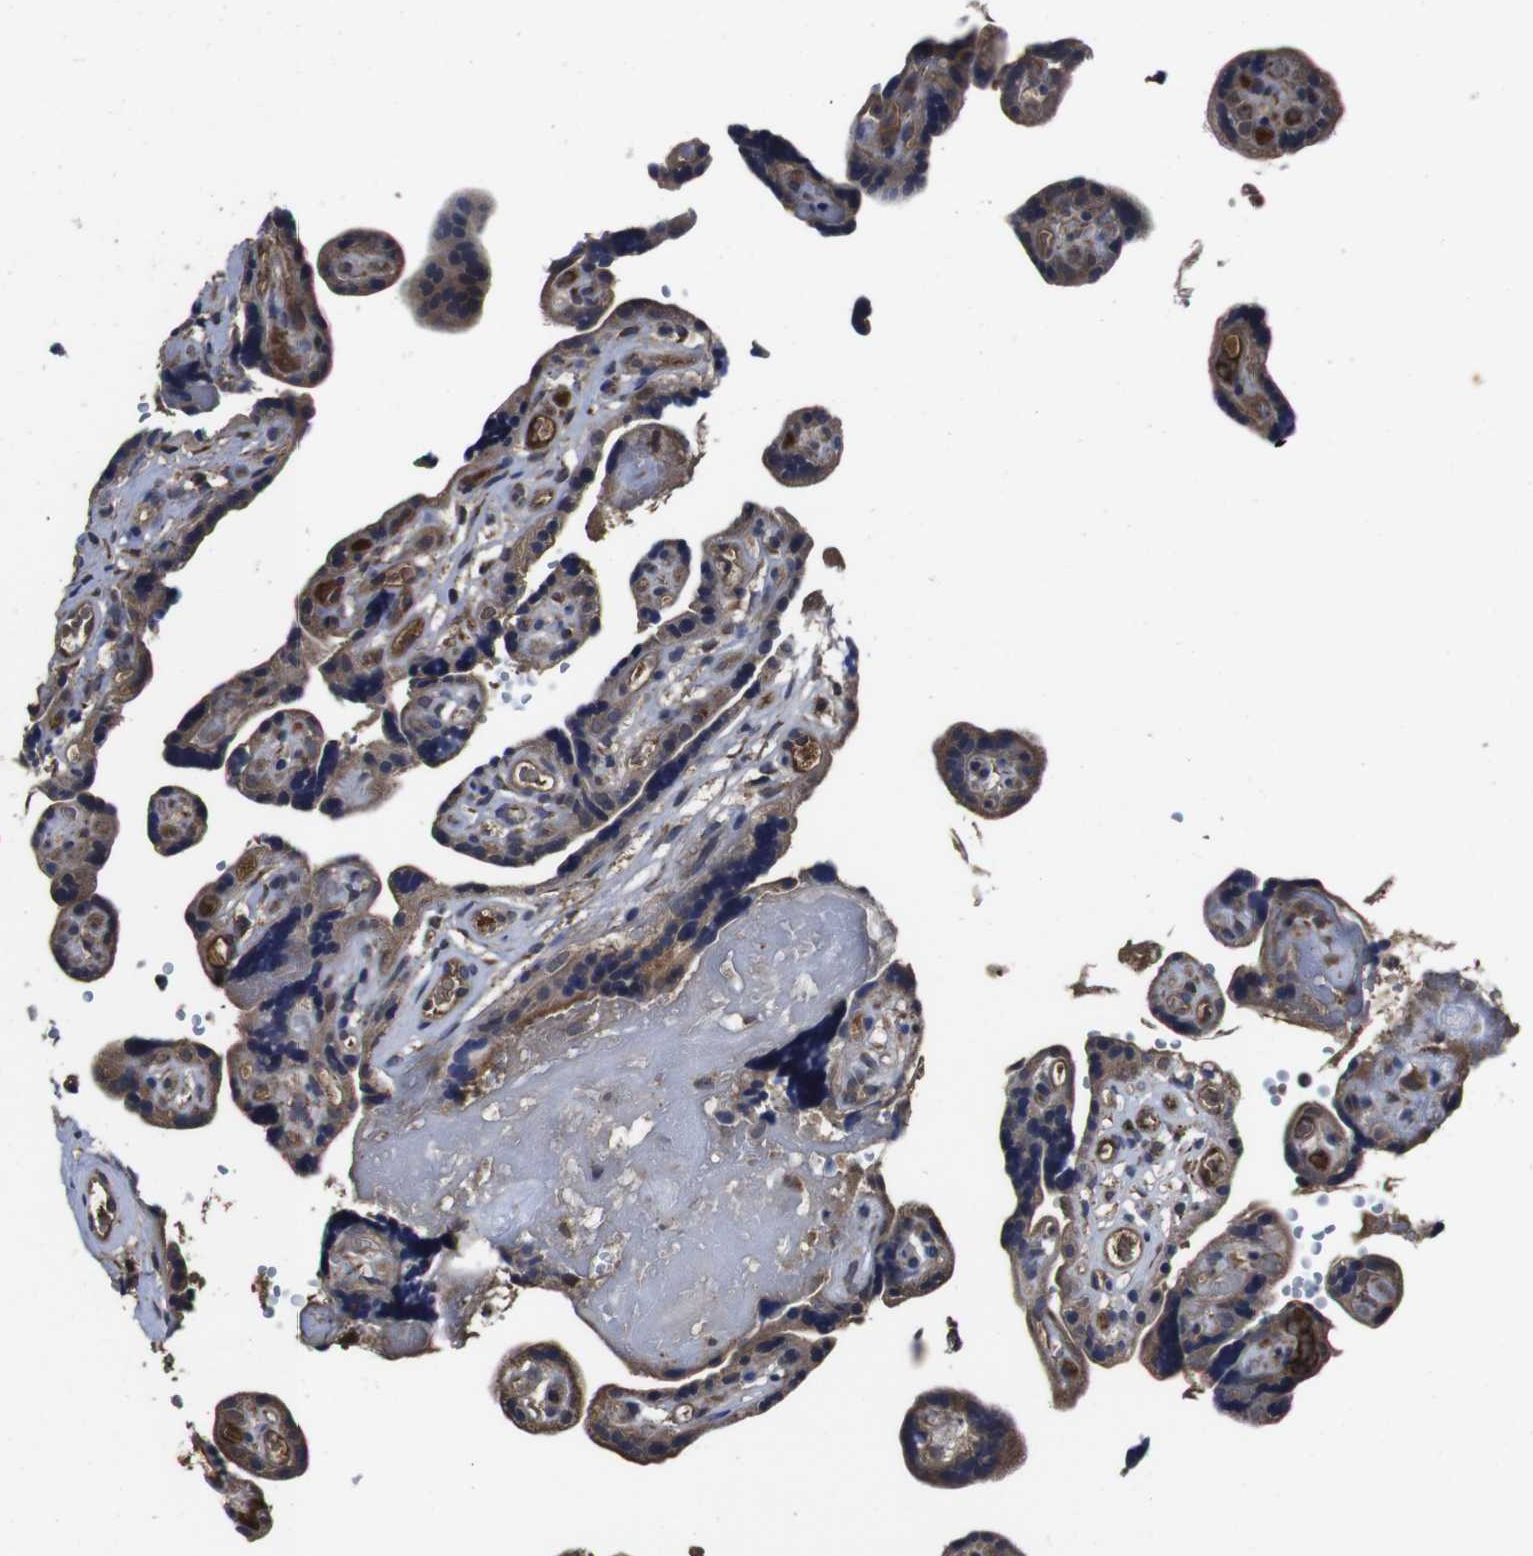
{"staining": {"intensity": "moderate", "quantity": "25%-75%", "location": "cytoplasmic/membranous"}, "tissue": "placenta", "cell_type": "Trophoblastic cells", "image_type": "normal", "snomed": [{"axis": "morphology", "description": "Normal tissue, NOS"}, {"axis": "topography", "description": "Placenta"}], "caption": "The photomicrograph displays immunohistochemical staining of normal placenta. There is moderate cytoplasmic/membranous staining is seen in approximately 25%-75% of trophoblastic cells.", "gene": "CXCL11", "patient": {"sex": "female", "age": 30}}